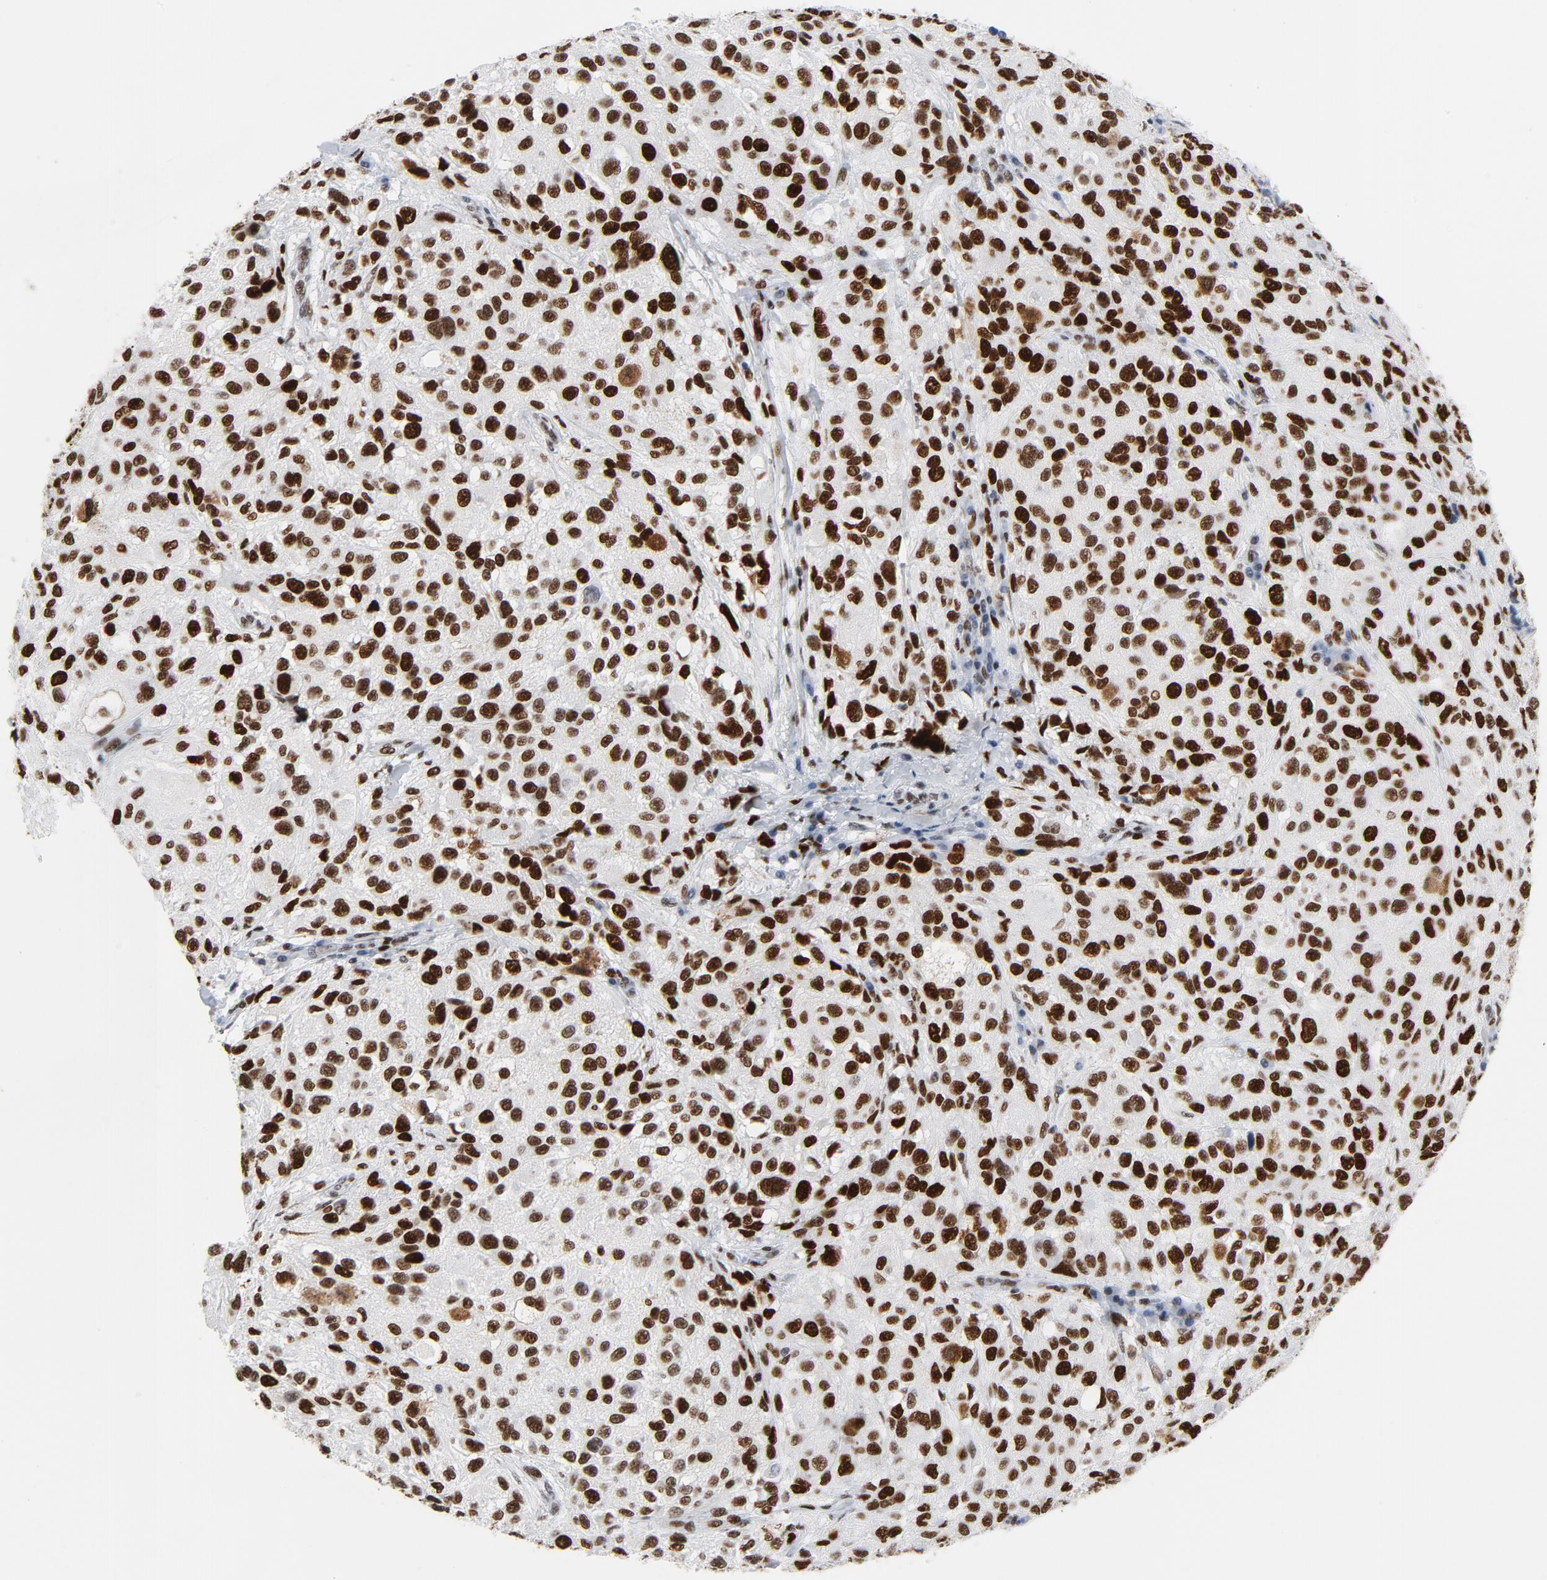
{"staining": {"intensity": "strong", "quantity": ">75%", "location": "nuclear"}, "tissue": "melanoma", "cell_type": "Tumor cells", "image_type": "cancer", "snomed": [{"axis": "morphology", "description": "Necrosis, NOS"}, {"axis": "morphology", "description": "Malignant melanoma, NOS"}, {"axis": "topography", "description": "Skin"}], "caption": "An immunohistochemistry image of neoplastic tissue is shown. Protein staining in brown highlights strong nuclear positivity in malignant melanoma within tumor cells.", "gene": "POLD1", "patient": {"sex": "female", "age": 87}}